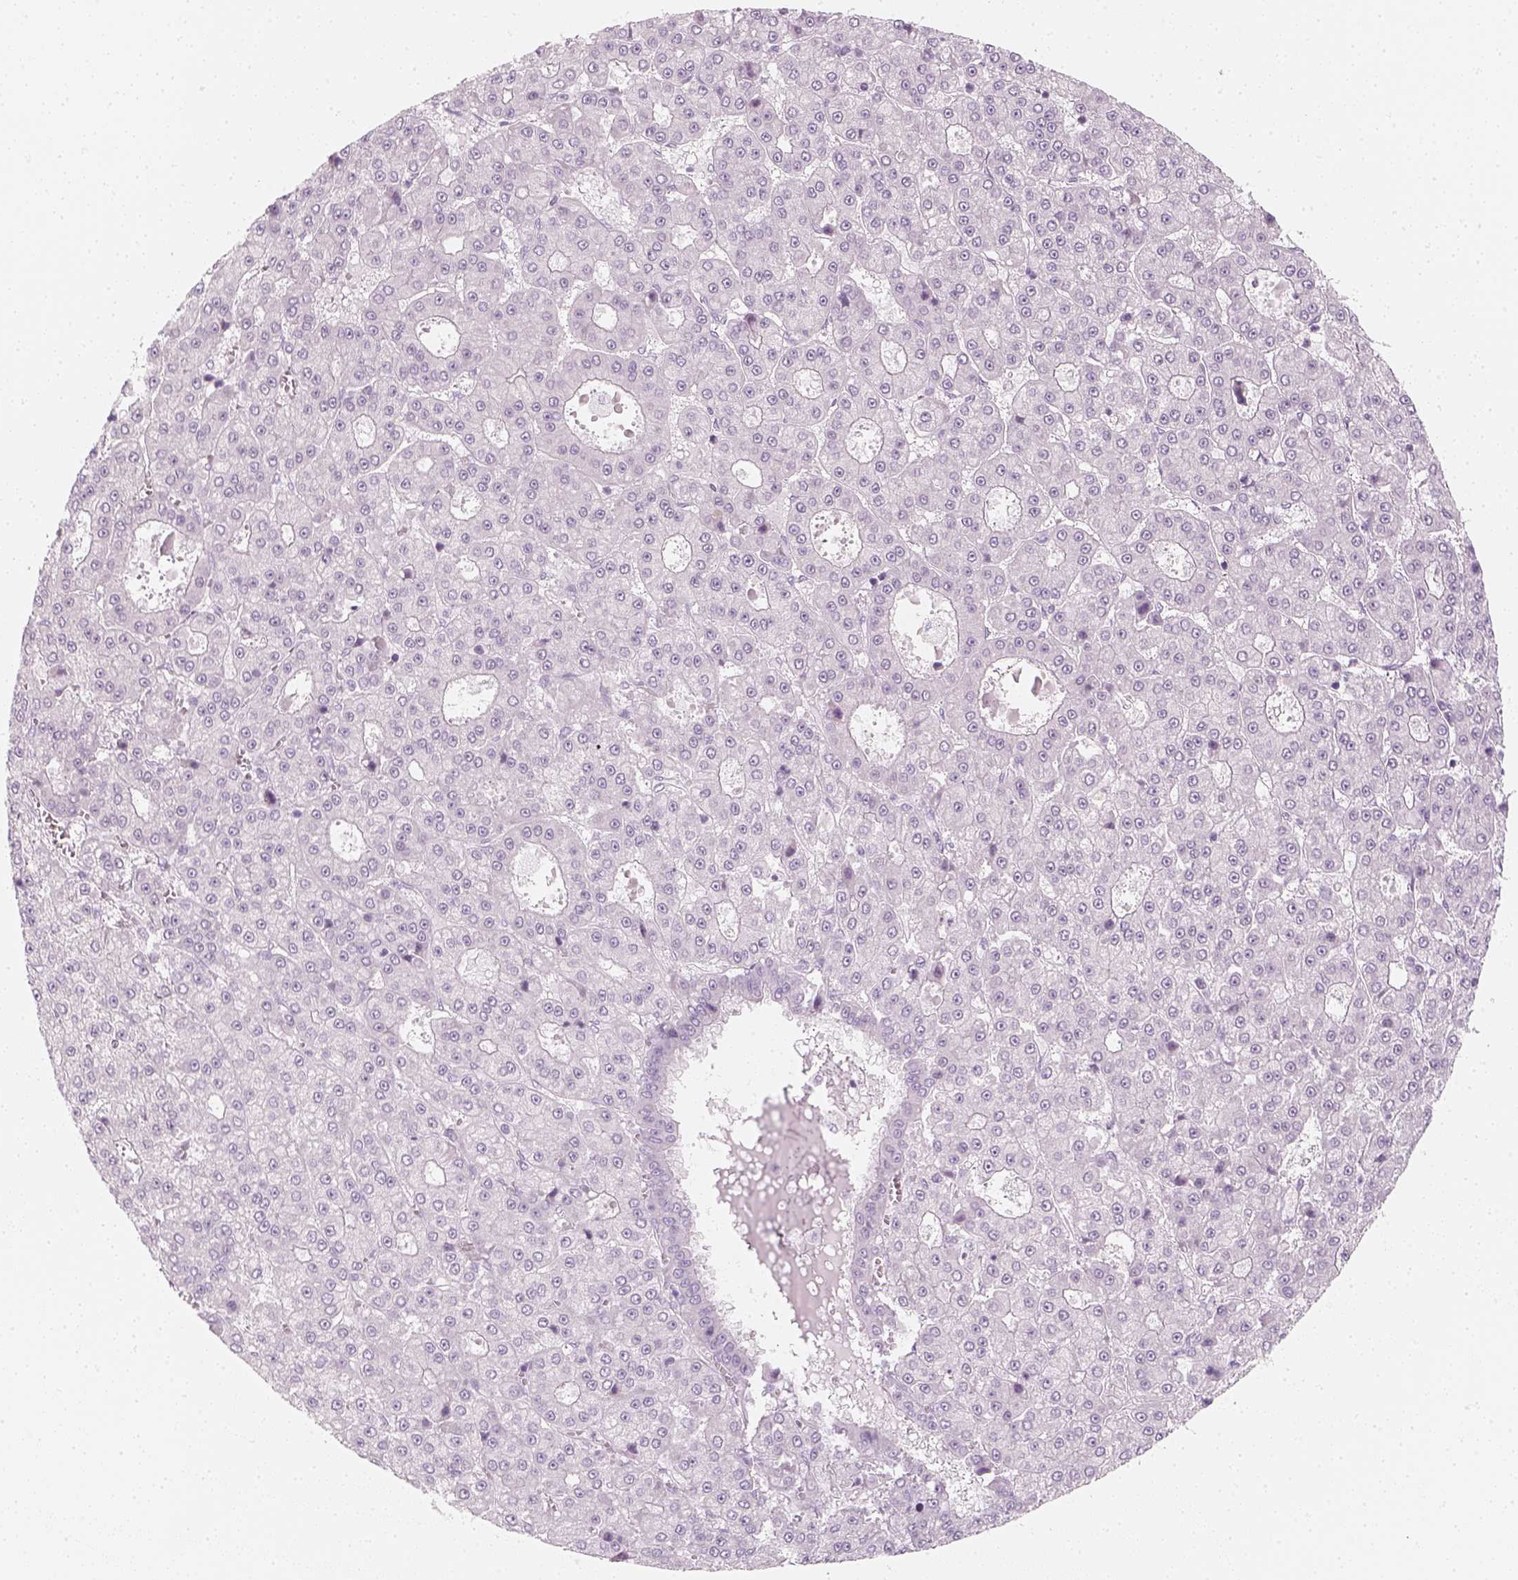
{"staining": {"intensity": "negative", "quantity": "none", "location": "none"}, "tissue": "liver cancer", "cell_type": "Tumor cells", "image_type": "cancer", "snomed": [{"axis": "morphology", "description": "Carcinoma, Hepatocellular, NOS"}, {"axis": "topography", "description": "Liver"}], "caption": "A photomicrograph of human liver cancer (hepatocellular carcinoma) is negative for staining in tumor cells.", "gene": "PRAME", "patient": {"sex": "male", "age": 70}}